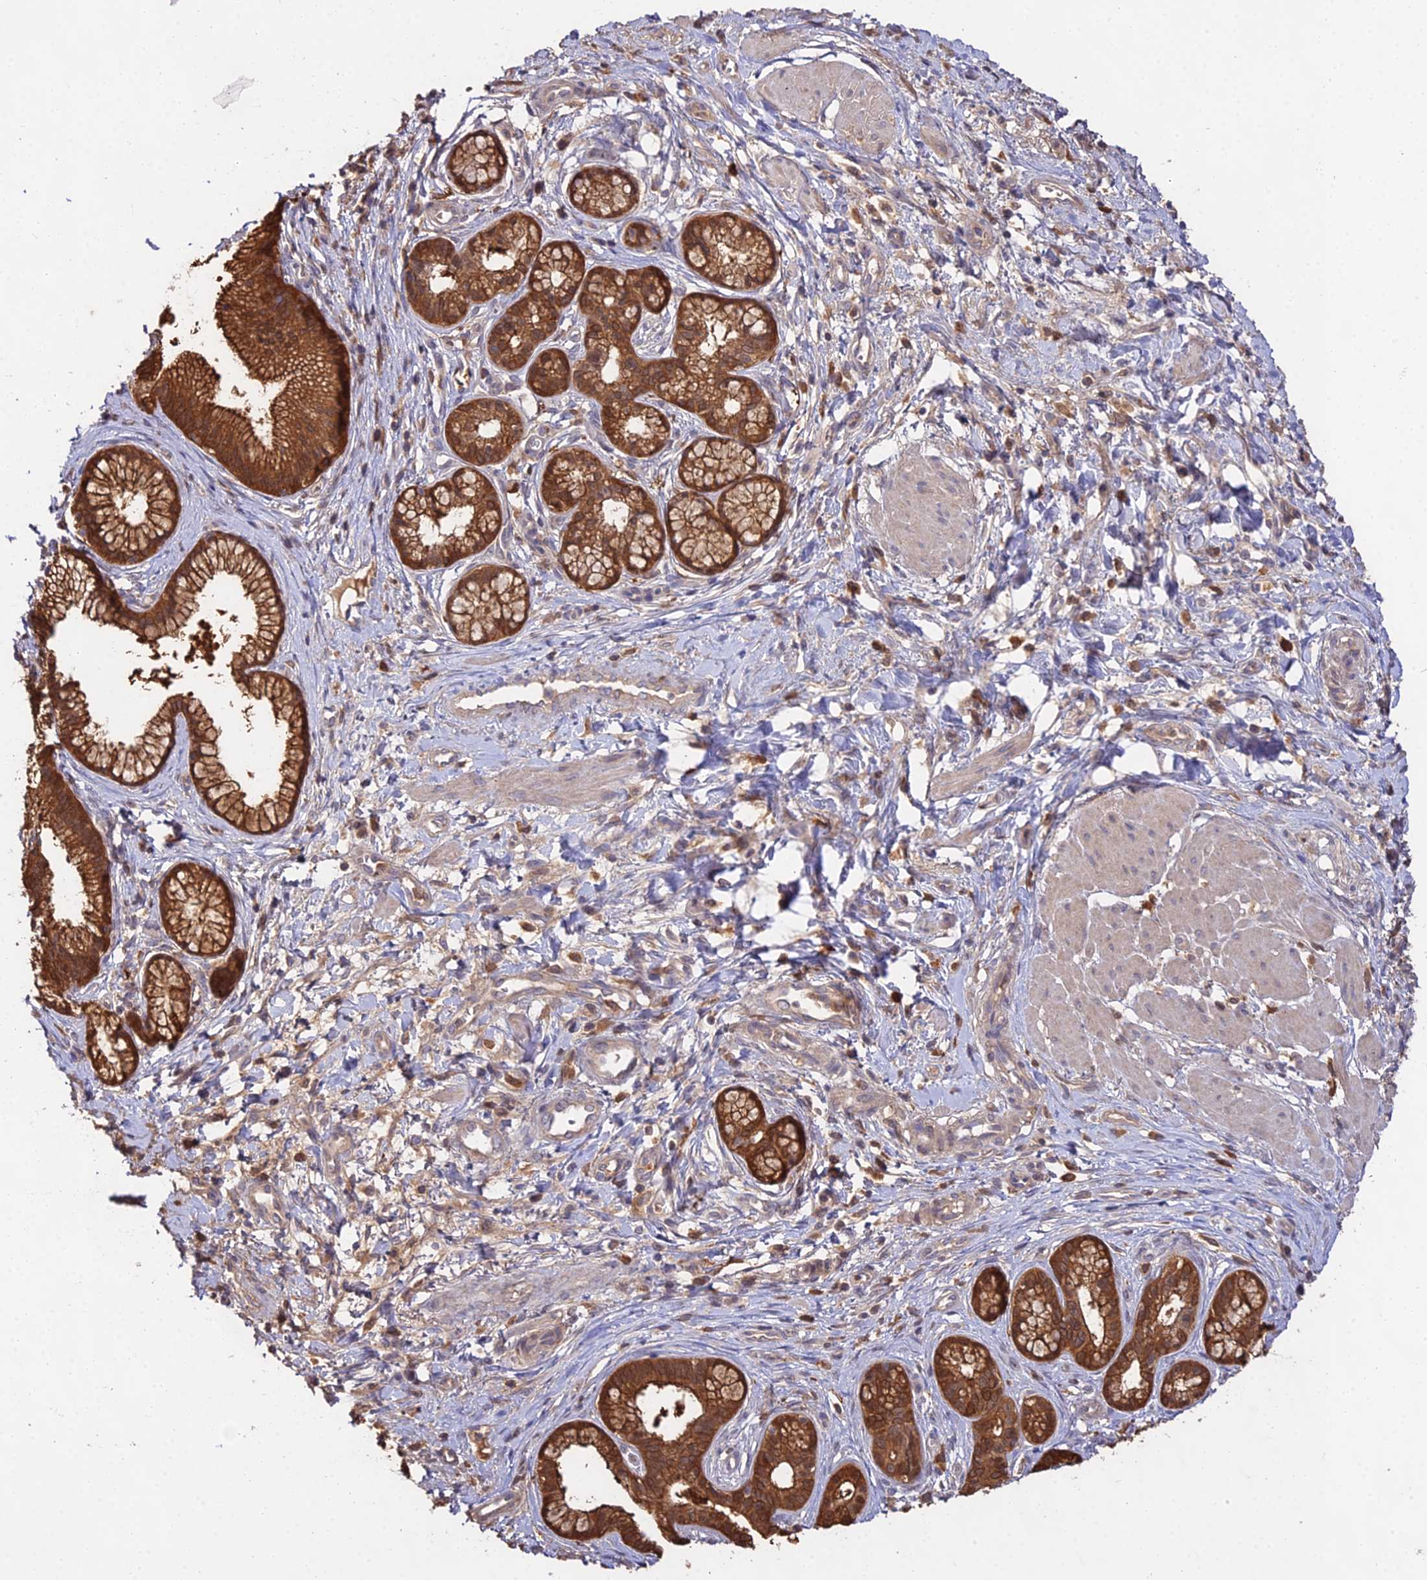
{"staining": {"intensity": "strong", "quantity": ">75%", "location": "cytoplasmic/membranous"}, "tissue": "pancreatic cancer", "cell_type": "Tumor cells", "image_type": "cancer", "snomed": [{"axis": "morphology", "description": "Adenocarcinoma, NOS"}, {"axis": "topography", "description": "Pancreas"}], "caption": "An immunohistochemistry (IHC) histopathology image of neoplastic tissue is shown. Protein staining in brown labels strong cytoplasmic/membranous positivity in adenocarcinoma (pancreatic) within tumor cells.", "gene": "FBP1", "patient": {"sex": "male", "age": 72}}